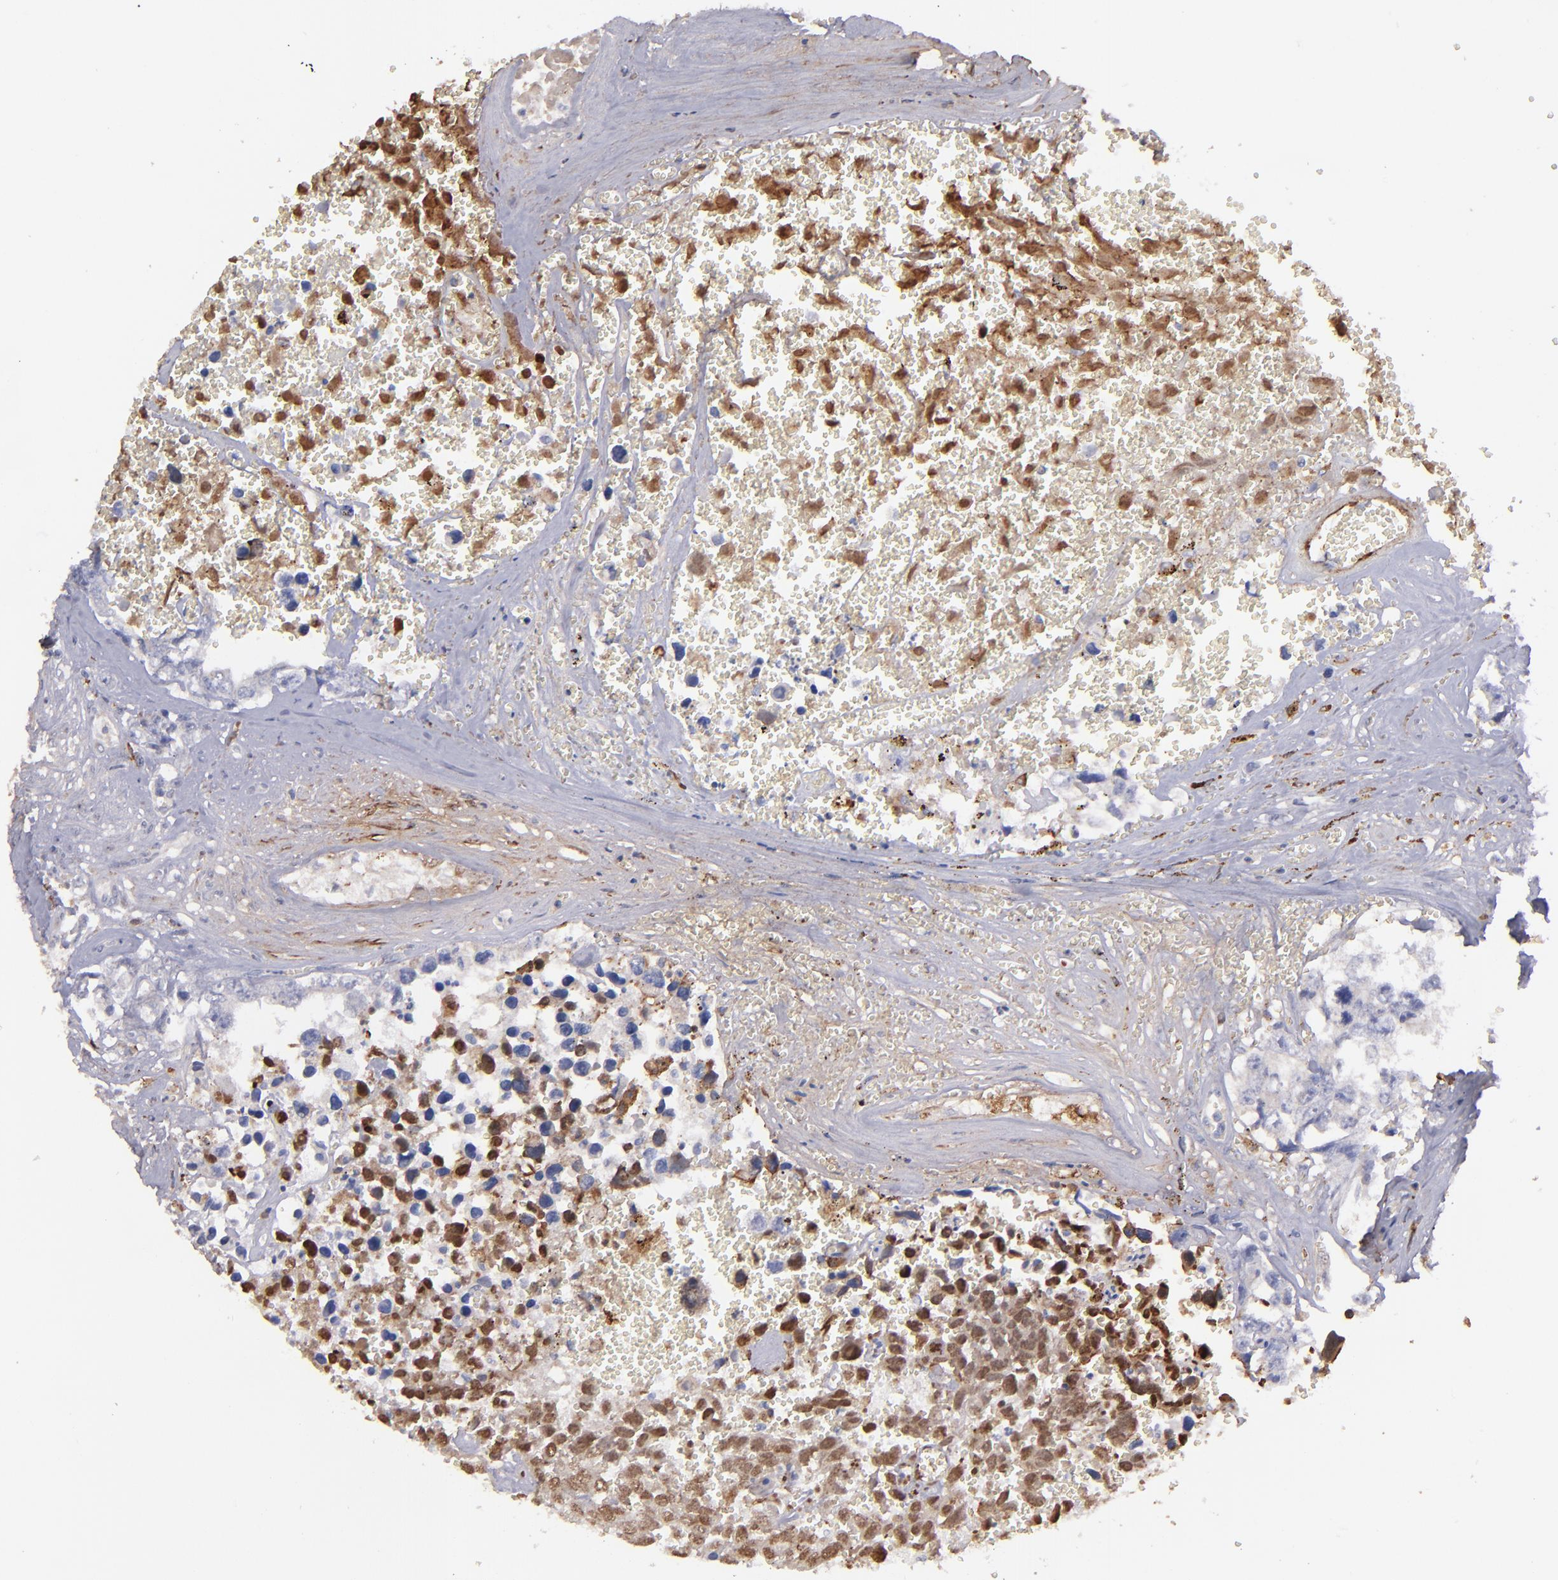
{"staining": {"intensity": "weak", "quantity": "25%-75%", "location": "cytoplasmic/membranous"}, "tissue": "testis cancer", "cell_type": "Tumor cells", "image_type": "cancer", "snomed": [{"axis": "morphology", "description": "Carcinoma, Embryonal, NOS"}, {"axis": "topography", "description": "Testis"}], "caption": "An IHC image of tumor tissue is shown. Protein staining in brown shows weak cytoplasmic/membranous positivity in testis cancer within tumor cells.", "gene": "C1QA", "patient": {"sex": "male", "age": 31}}